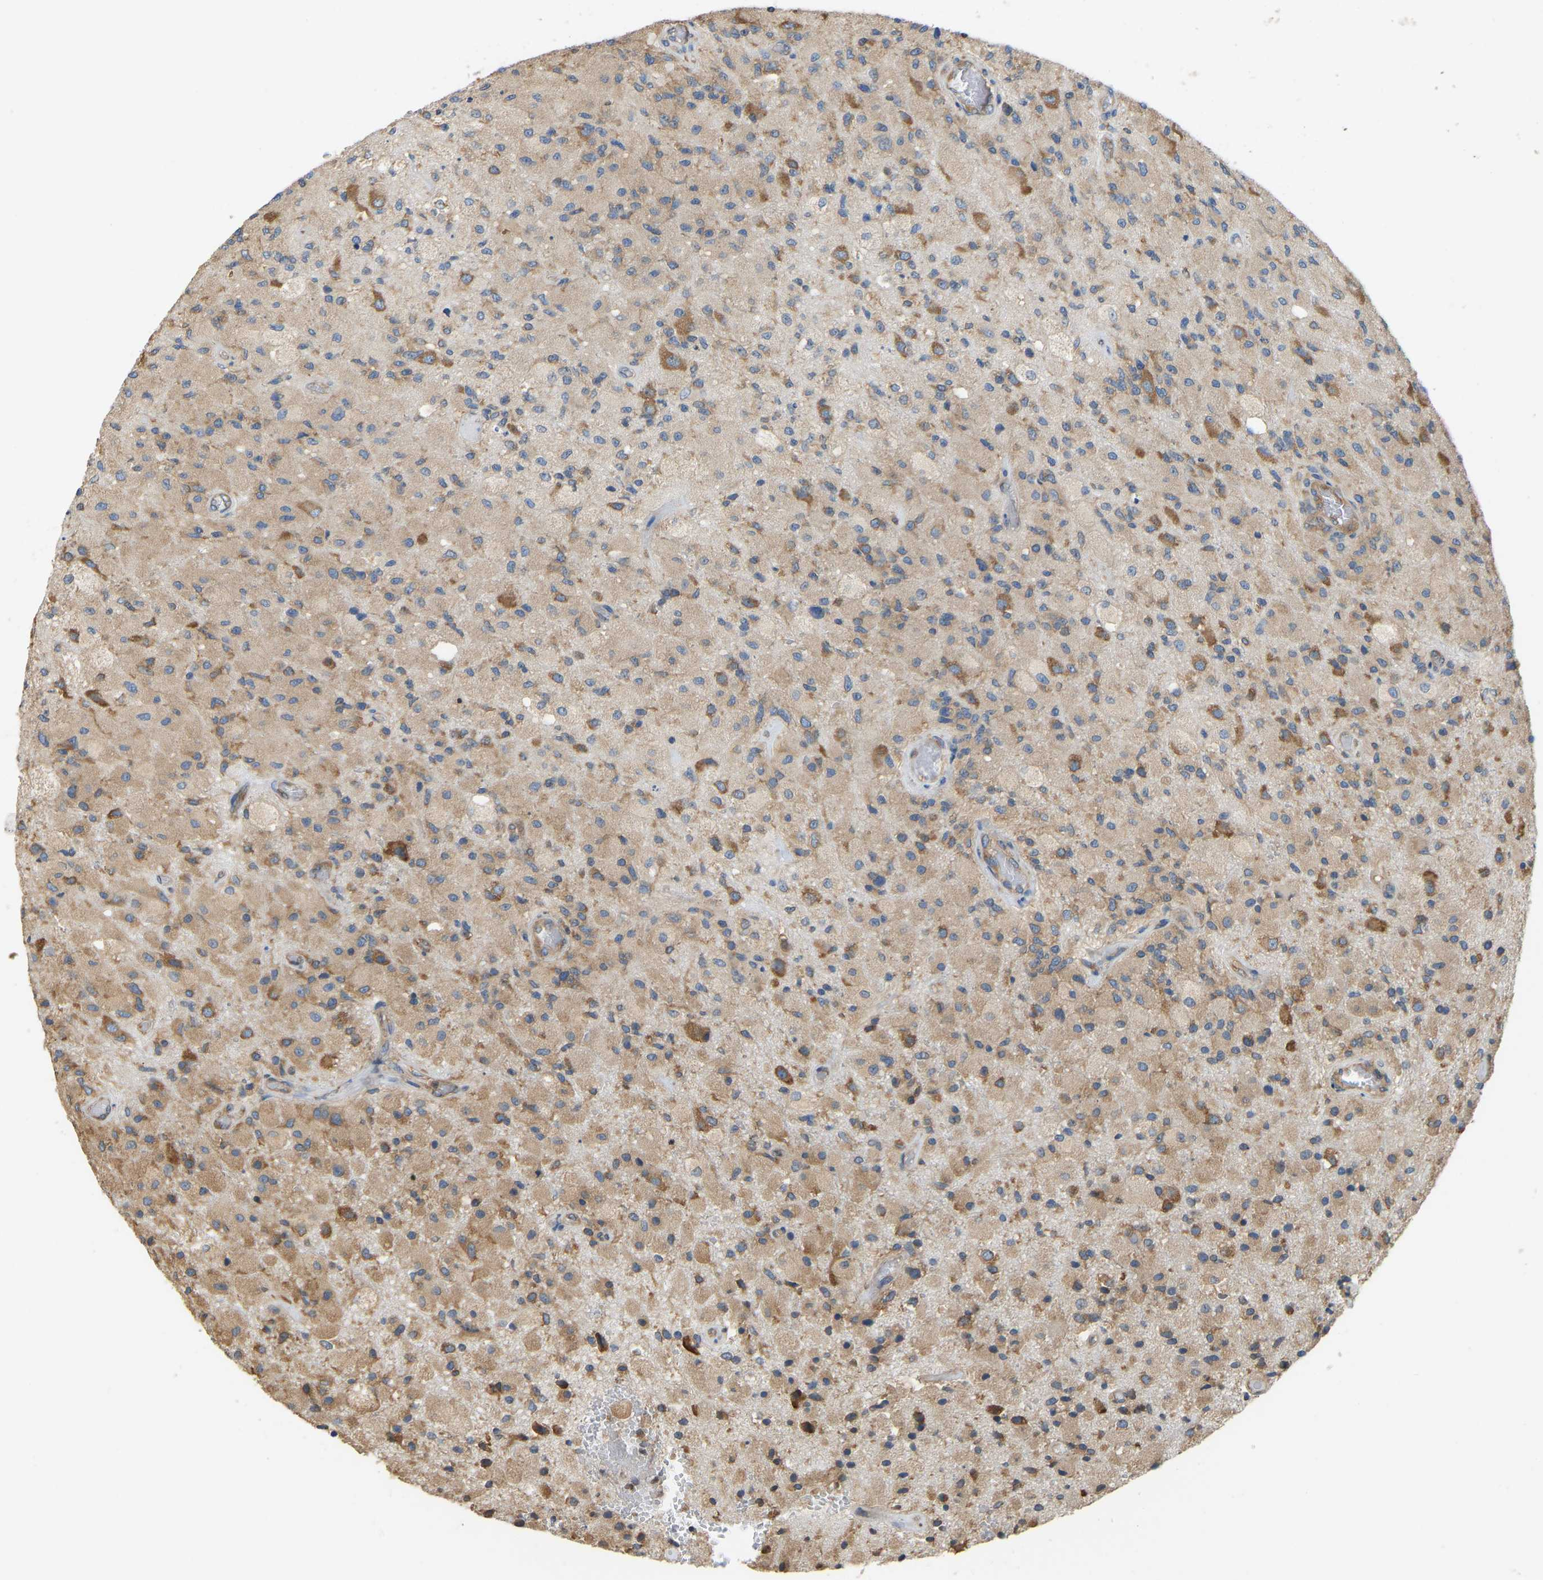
{"staining": {"intensity": "moderate", "quantity": "25%-75%", "location": "cytoplasmic/membranous"}, "tissue": "glioma", "cell_type": "Tumor cells", "image_type": "cancer", "snomed": [{"axis": "morphology", "description": "Normal tissue, NOS"}, {"axis": "morphology", "description": "Glioma, malignant, High grade"}, {"axis": "topography", "description": "Cerebral cortex"}], "caption": "Malignant glioma (high-grade) stained with DAB IHC demonstrates medium levels of moderate cytoplasmic/membranous expression in about 25%-75% of tumor cells.", "gene": "RPS6KB2", "patient": {"sex": "male", "age": 77}}